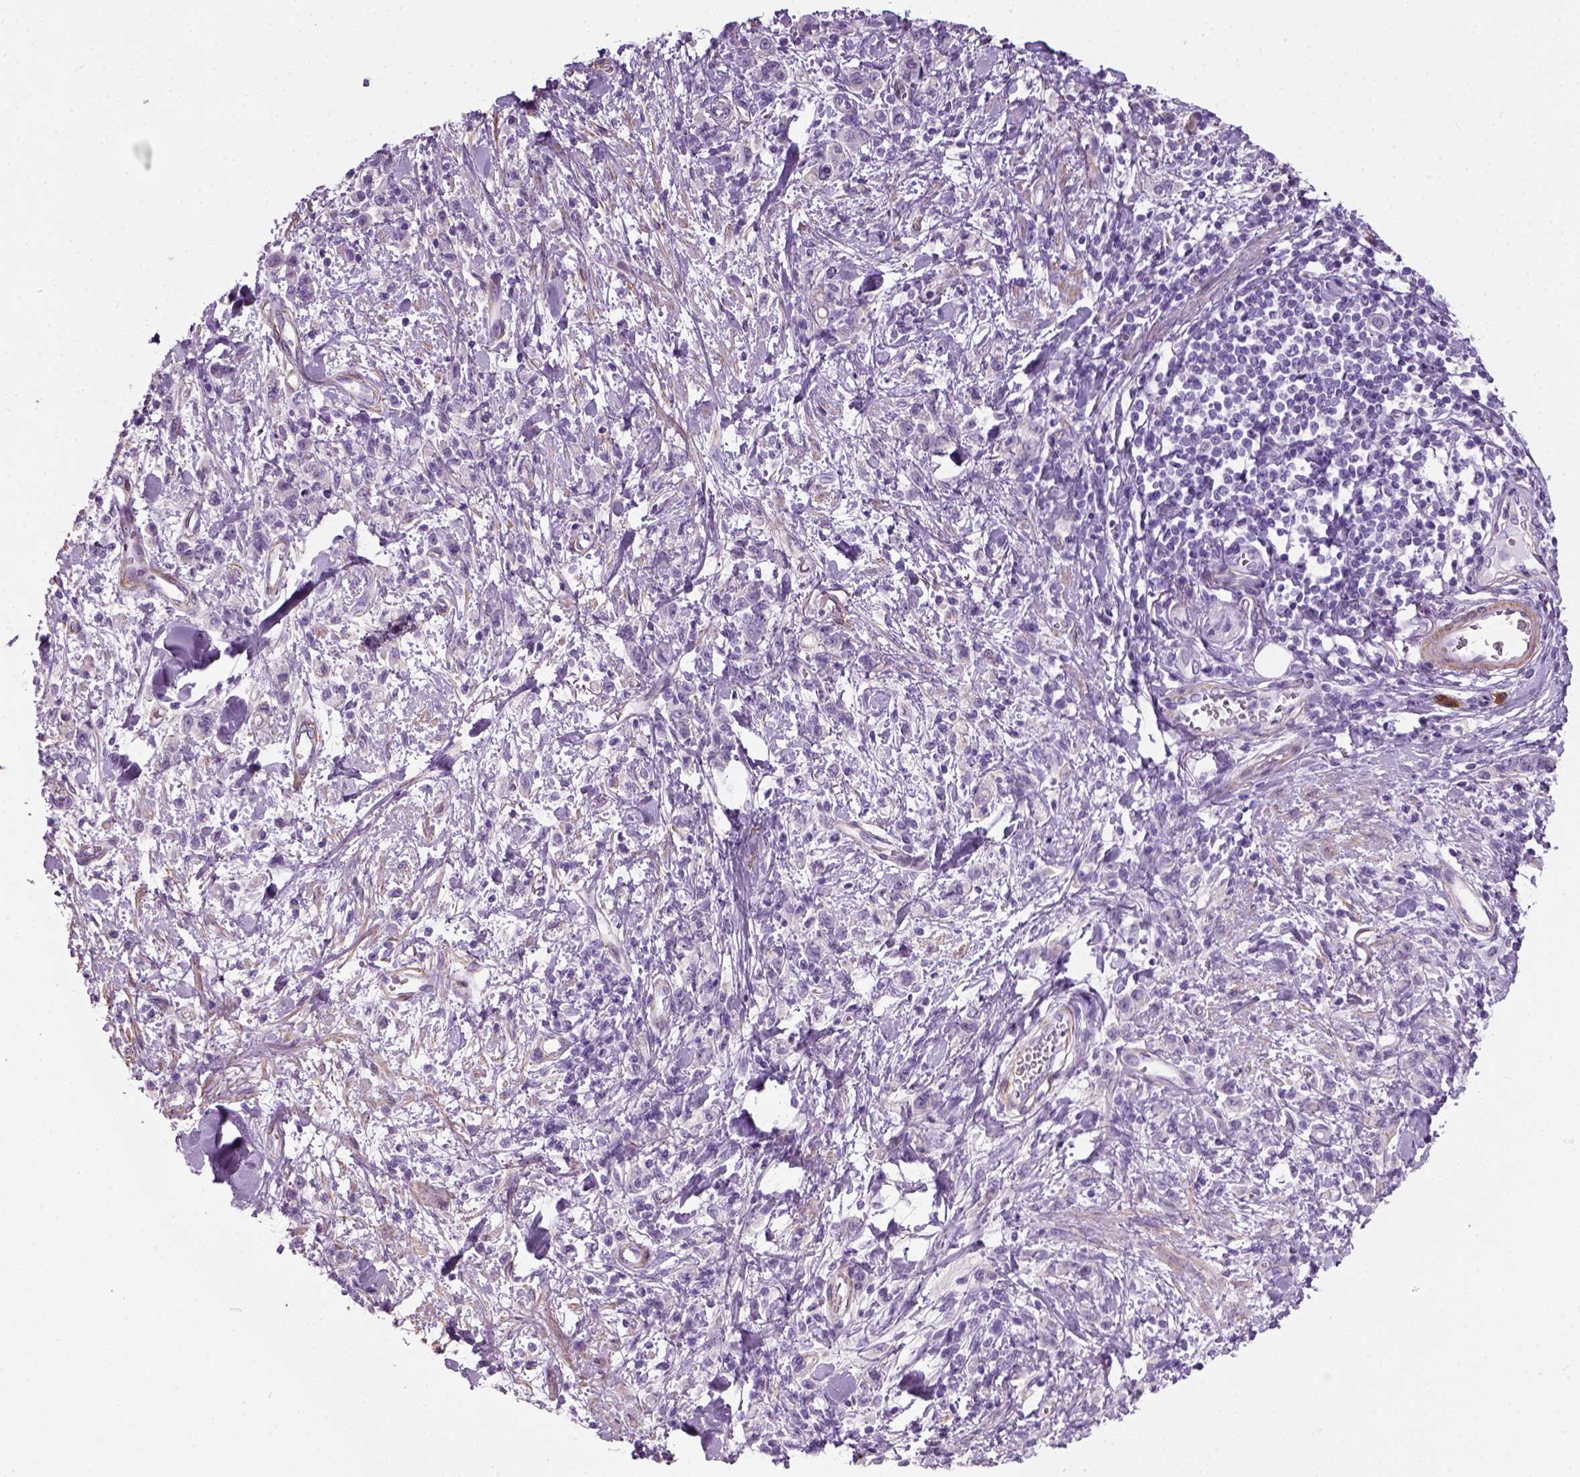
{"staining": {"intensity": "negative", "quantity": "none", "location": "none"}, "tissue": "stomach cancer", "cell_type": "Tumor cells", "image_type": "cancer", "snomed": [{"axis": "morphology", "description": "Adenocarcinoma, NOS"}, {"axis": "topography", "description": "Stomach"}], "caption": "Human stomach cancer (adenocarcinoma) stained for a protein using immunohistochemistry displays no staining in tumor cells.", "gene": "FAM161A", "patient": {"sex": "male", "age": 77}}